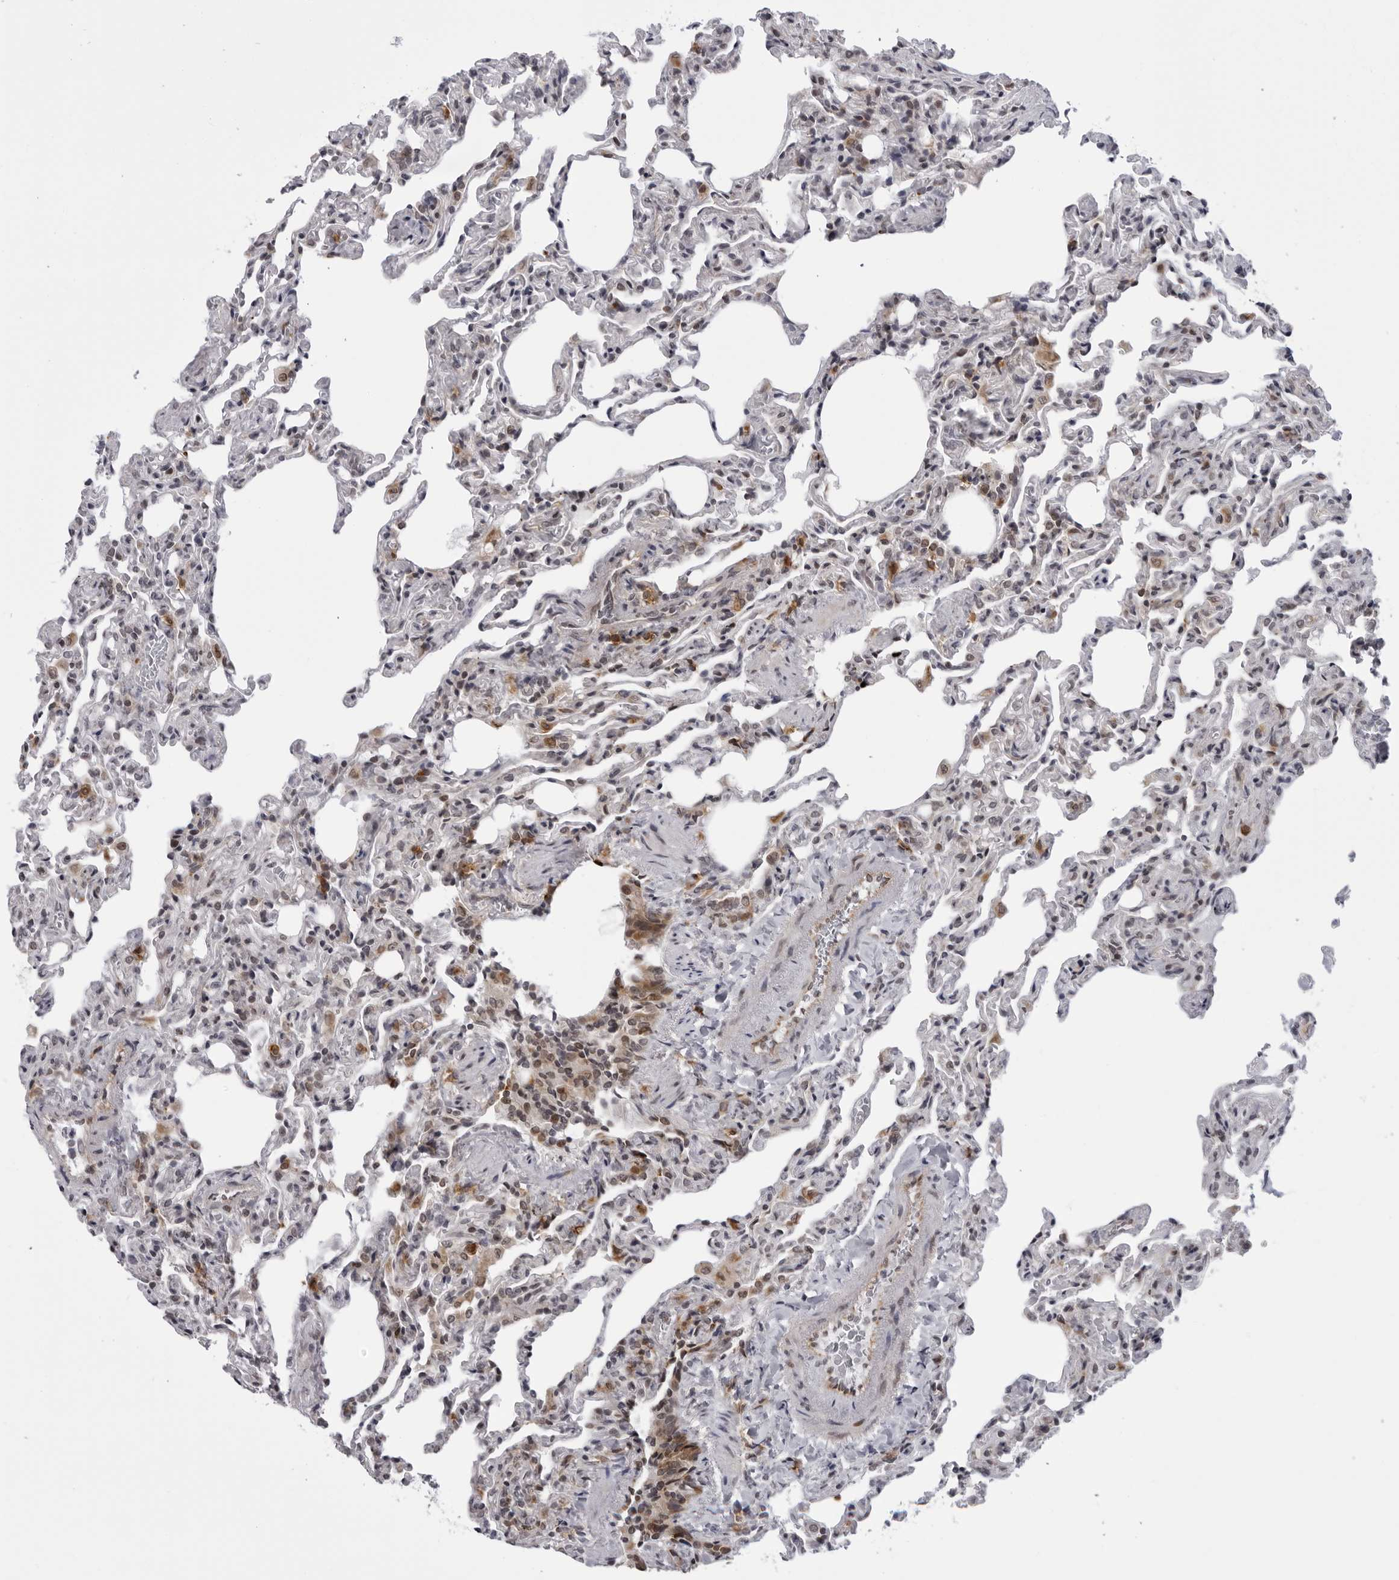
{"staining": {"intensity": "negative", "quantity": "none", "location": "none"}, "tissue": "lung", "cell_type": "Alveolar cells", "image_type": "normal", "snomed": [{"axis": "morphology", "description": "Normal tissue, NOS"}, {"axis": "topography", "description": "Lung"}], "caption": "Alveolar cells show no significant staining in benign lung. (DAB (3,3'-diaminobenzidine) immunohistochemistry (IHC), high magnification).", "gene": "GCSAML", "patient": {"sex": "male", "age": 20}}